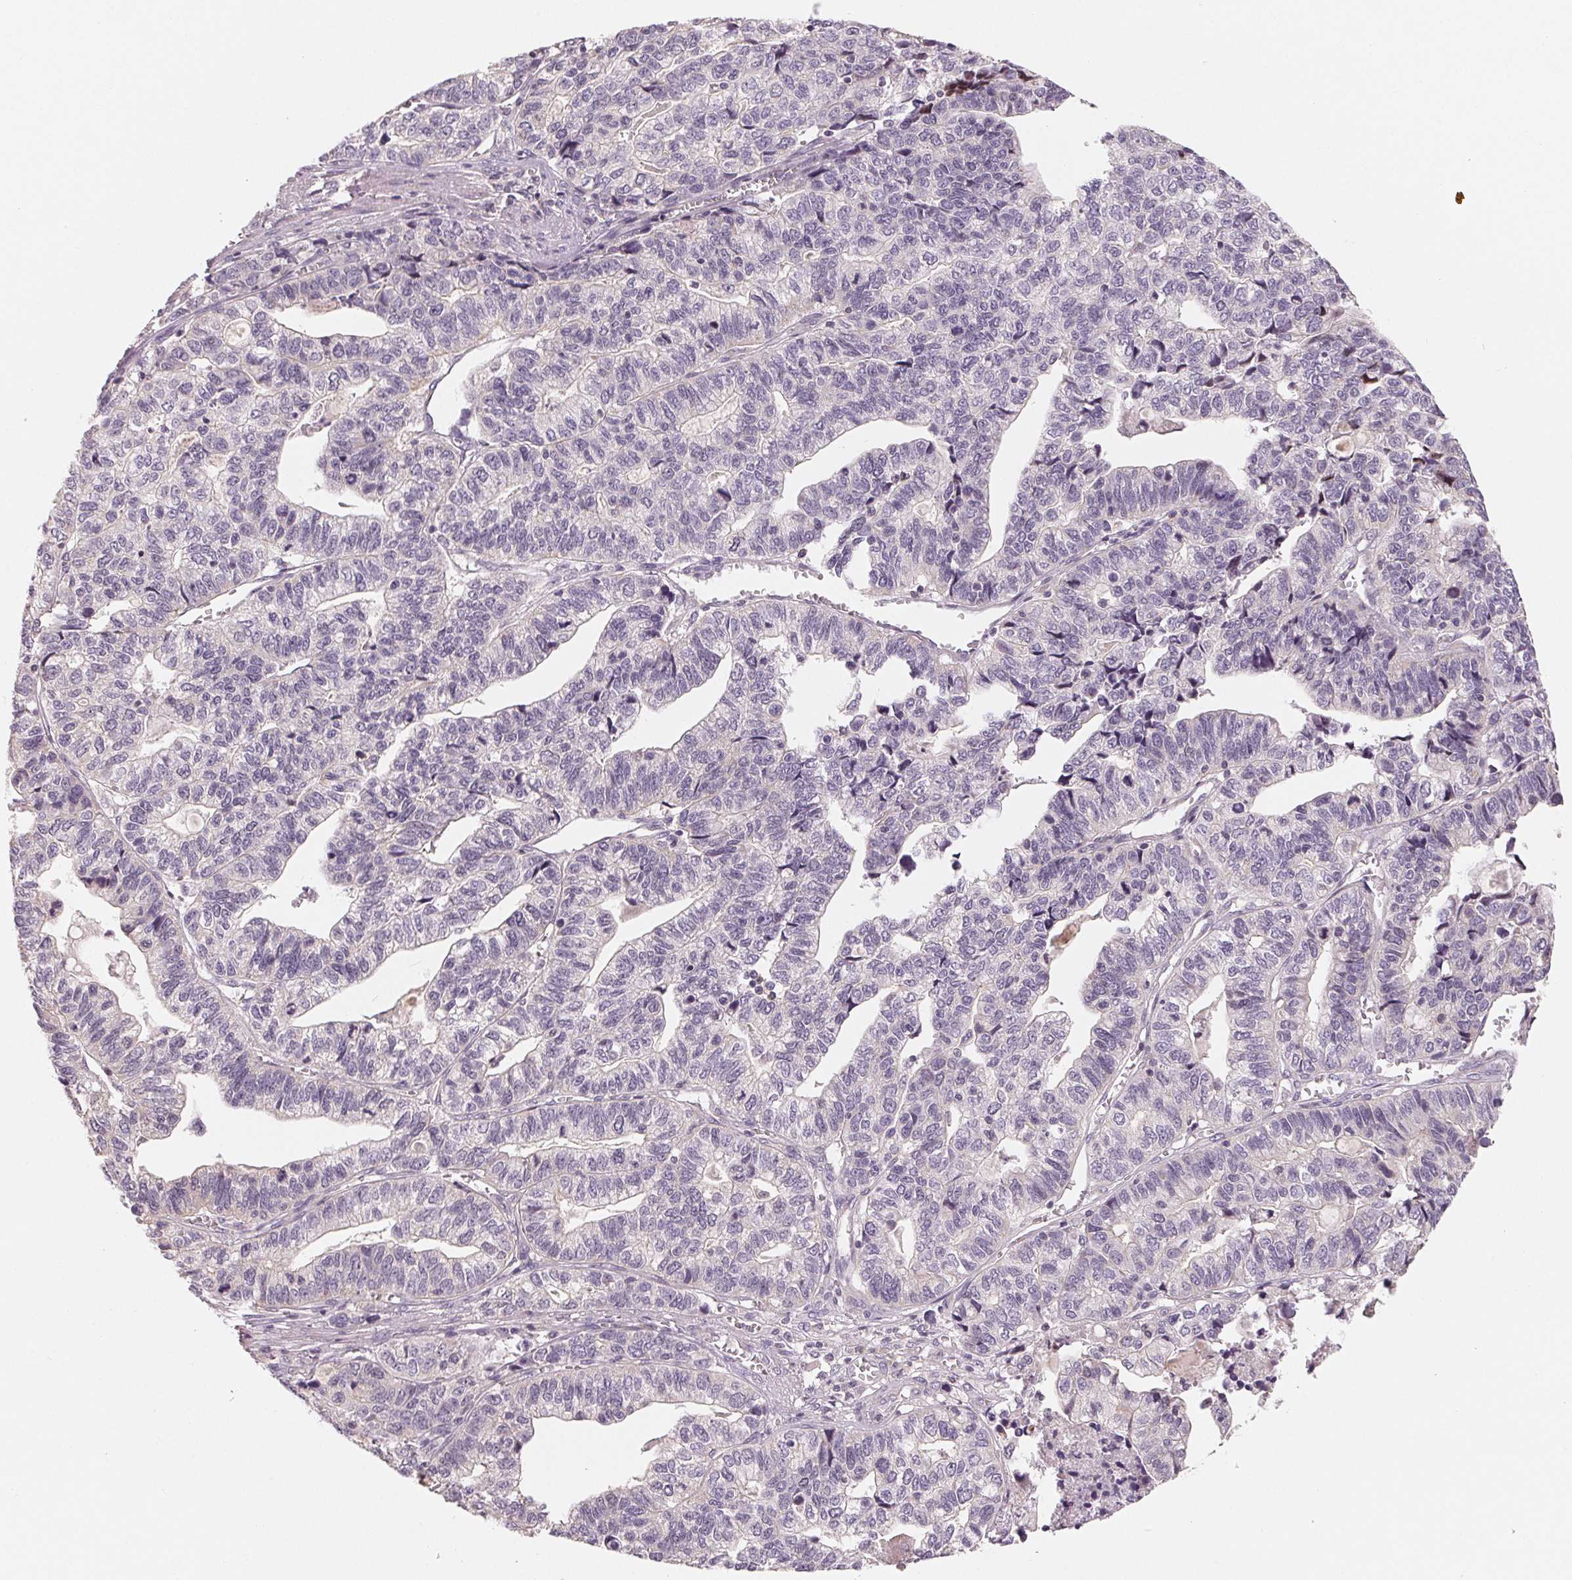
{"staining": {"intensity": "negative", "quantity": "none", "location": "none"}, "tissue": "stomach cancer", "cell_type": "Tumor cells", "image_type": "cancer", "snomed": [{"axis": "morphology", "description": "Adenocarcinoma, NOS"}, {"axis": "topography", "description": "Stomach, upper"}], "caption": "Stomach cancer (adenocarcinoma) stained for a protein using immunohistochemistry shows no staining tumor cells.", "gene": "AQP8", "patient": {"sex": "female", "age": 67}}